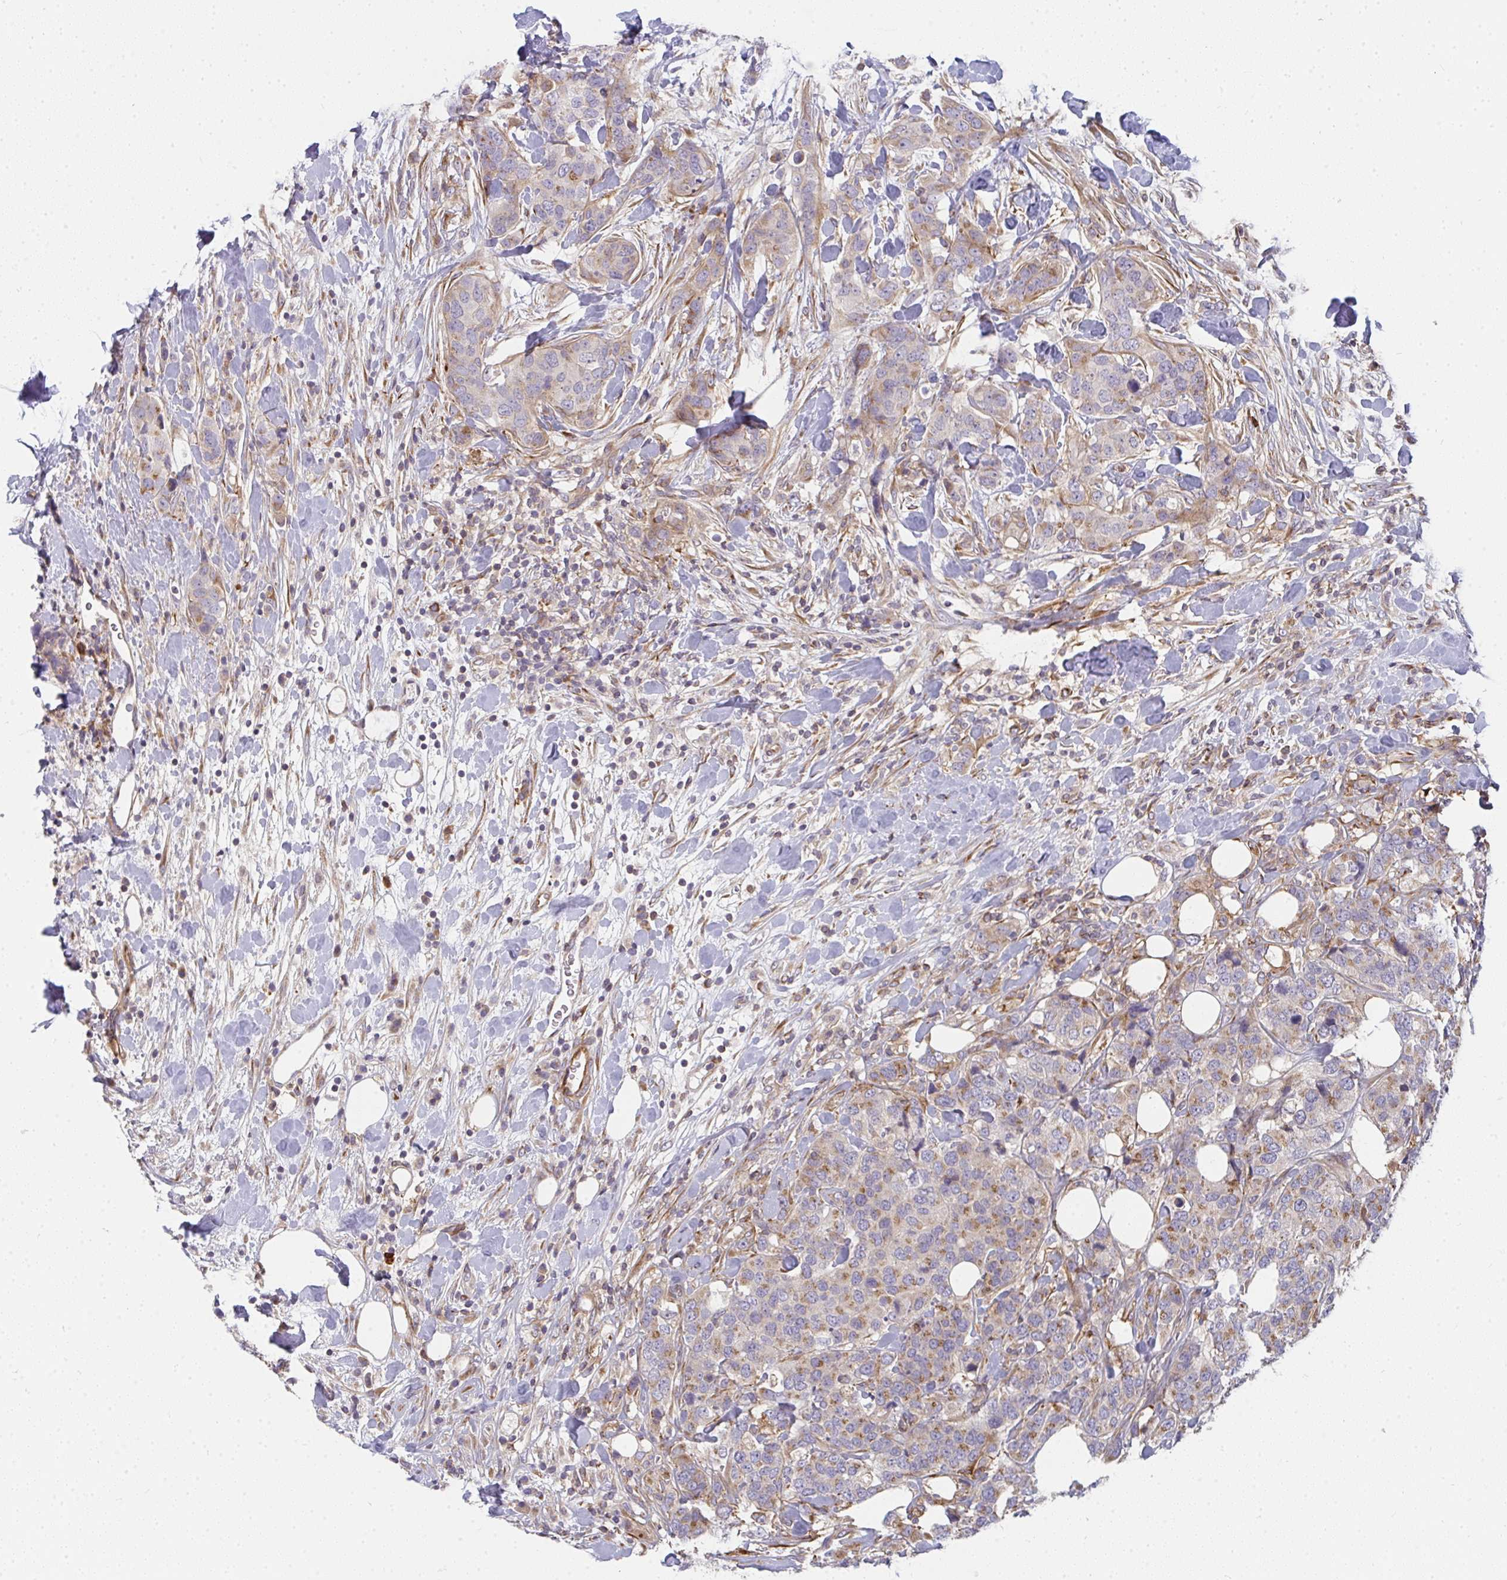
{"staining": {"intensity": "moderate", "quantity": "25%-75%", "location": "cytoplasmic/membranous"}, "tissue": "breast cancer", "cell_type": "Tumor cells", "image_type": "cancer", "snomed": [{"axis": "morphology", "description": "Lobular carcinoma"}, {"axis": "topography", "description": "Breast"}], "caption": "There is medium levels of moderate cytoplasmic/membranous staining in tumor cells of breast cancer (lobular carcinoma), as demonstrated by immunohistochemical staining (brown color).", "gene": "CSF3R", "patient": {"sex": "female", "age": 59}}